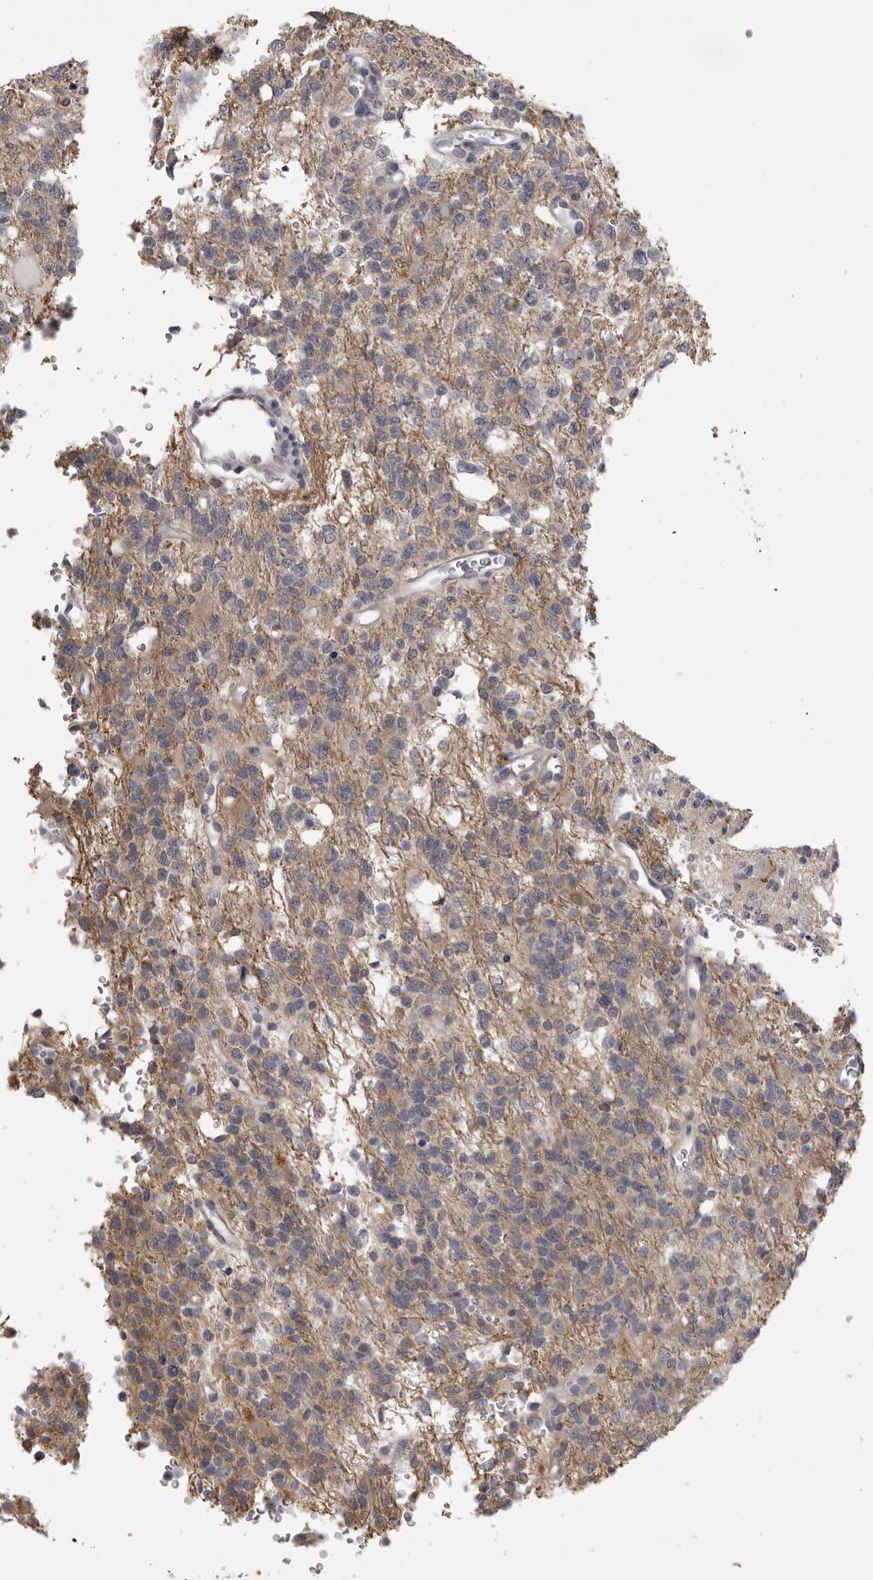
{"staining": {"intensity": "weak", "quantity": "<25%", "location": "cytoplasmic/membranous"}, "tissue": "glioma", "cell_type": "Tumor cells", "image_type": "cancer", "snomed": [{"axis": "morphology", "description": "Glioma, malignant, High grade"}, {"axis": "topography", "description": "Brain"}], "caption": "An immunohistochemistry histopathology image of glioma is shown. There is no staining in tumor cells of glioma. Brightfield microscopy of immunohistochemistry (IHC) stained with DAB (brown) and hematoxylin (blue), captured at high magnification.", "gene": "EPHA10", "patient": {"sex": "female", "age": 62}}